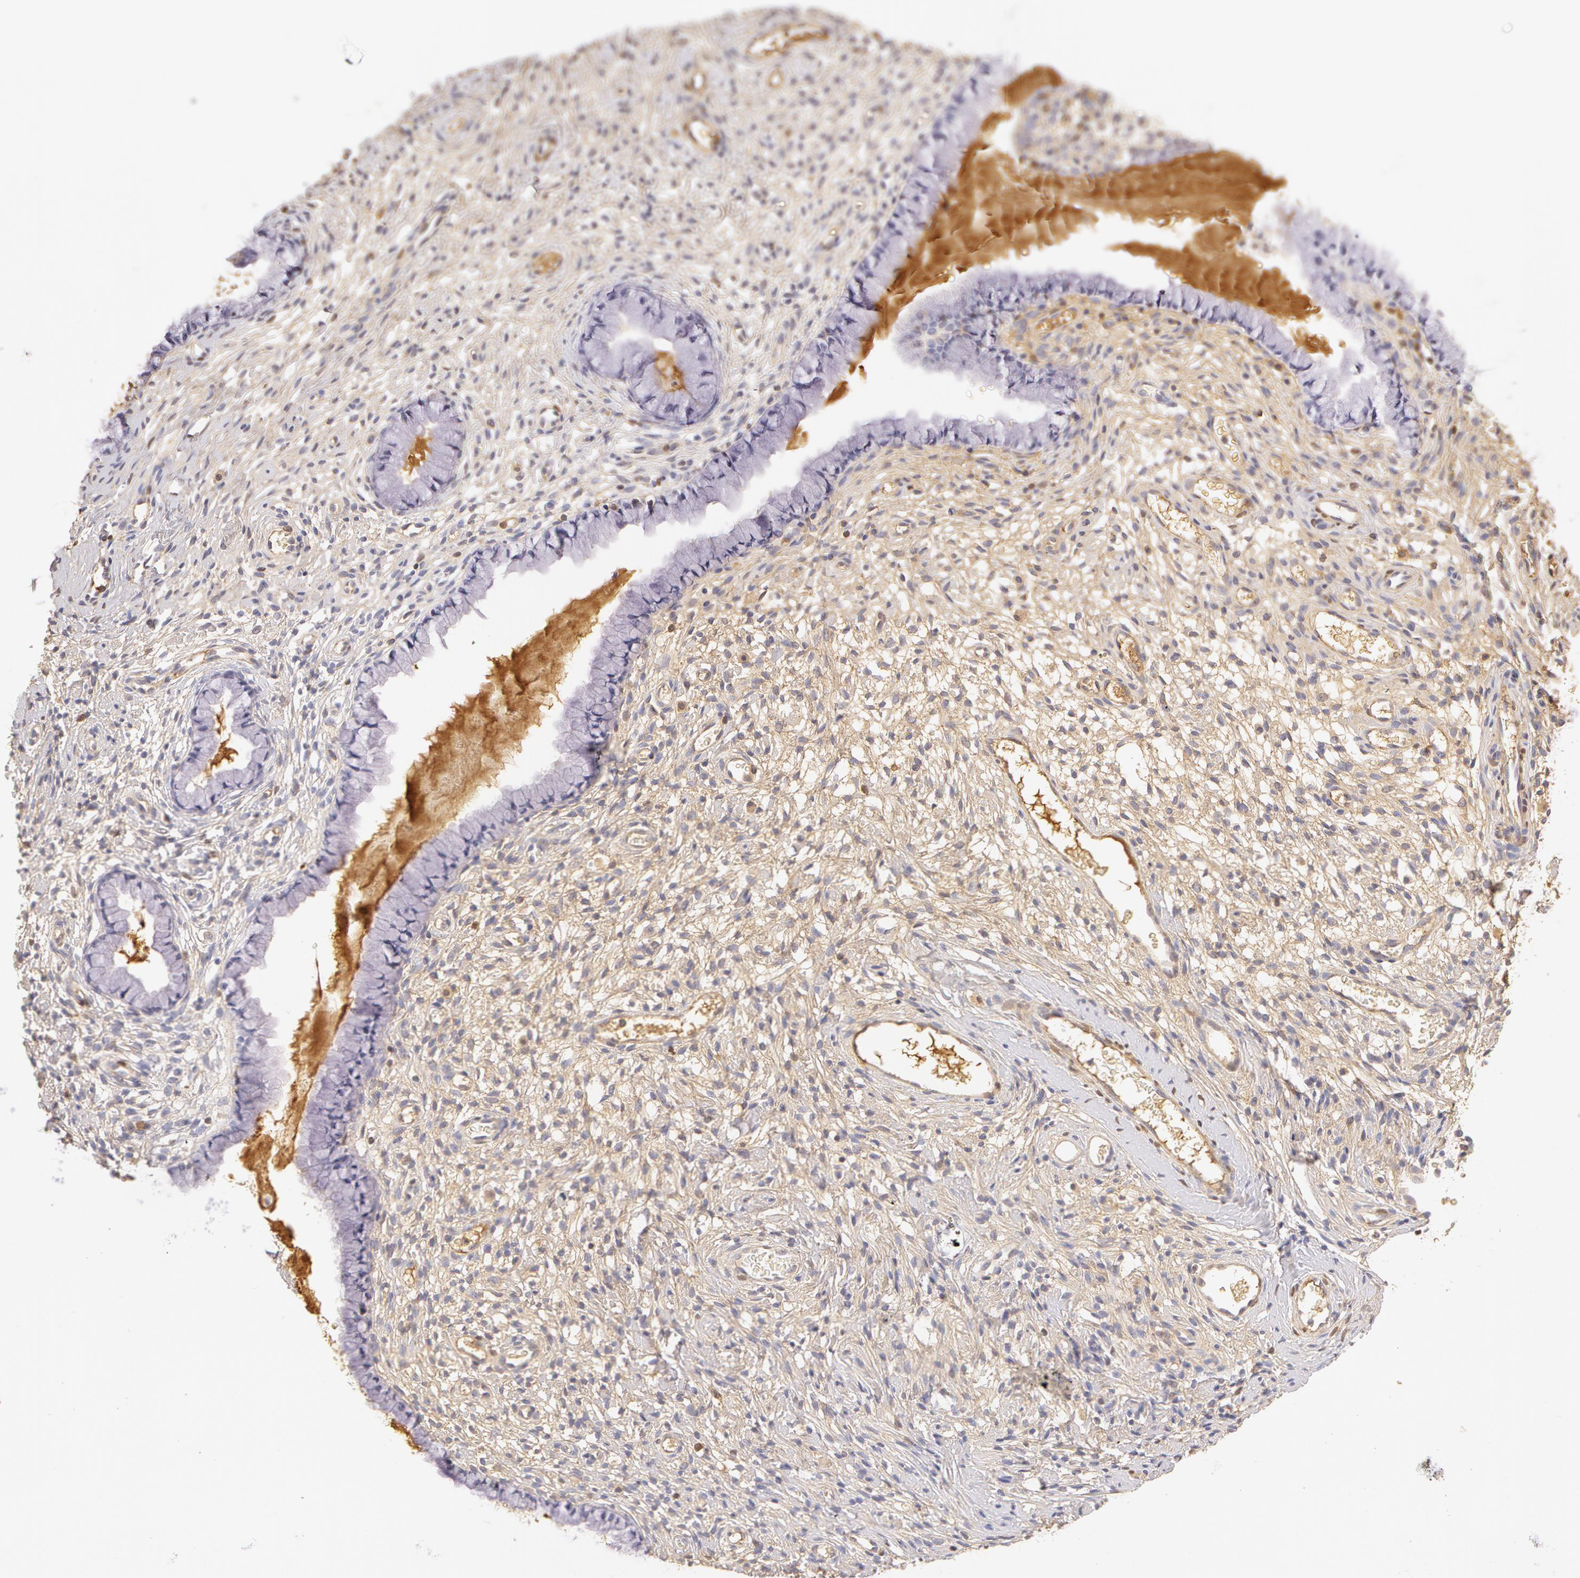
{"staining": {"intensity": "negative", "quantity": "none", "location": "none"}, "tissue": "cervix", "cell_type": "Glandular cells", "image_type": "normal", "snomed": [{"axis": "morphology", "description": "Normal tissue, NOS"}, {"axis": "topography", "description": "Cervix"}], "caption": "Immunohistochemistry (IHC) of unremarkable human cervix displays no positivity in glandular cells.", "gene": "AHSG", "patient": {"sex": "female", "age": 70}}